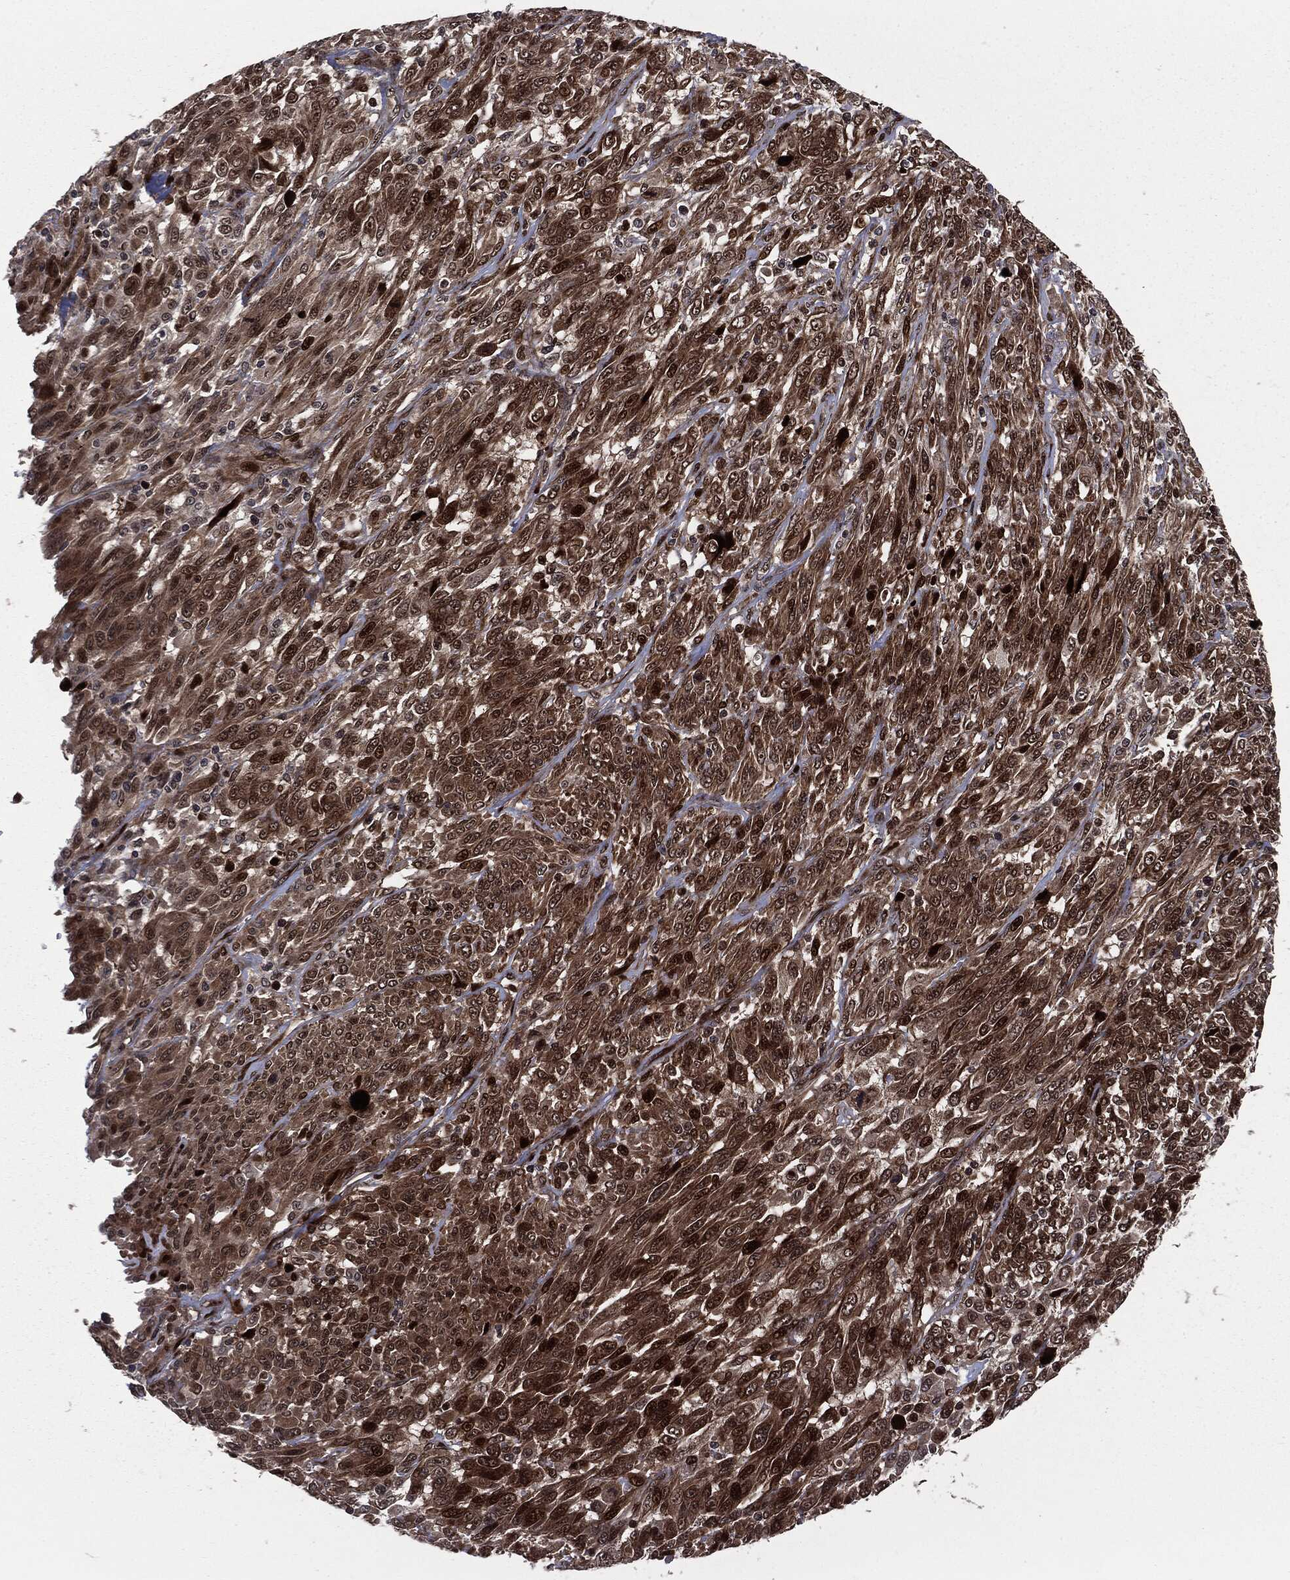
{"staining": {"intensity": "strong", "quantity": "<25%", "location": "cytoplasmic/membranous,nuclear"}, "tissue": "melanoma", "cell_type": "Tumor cells", "image_type": "cancer", "snomed": [{"axis": "morphology", "description": "Malignant melanoma, NOS"}, {"axis": "topography", "description": "Skin"}], "caption": "The micrograph reveals staining of malignant melanoma, revealing strong cytoplasmic/membranous and nuclear protein staining (brown color) within tumor cells.", "gene": "SMAD4", "patient": {"sex": "female", "age": 91}}